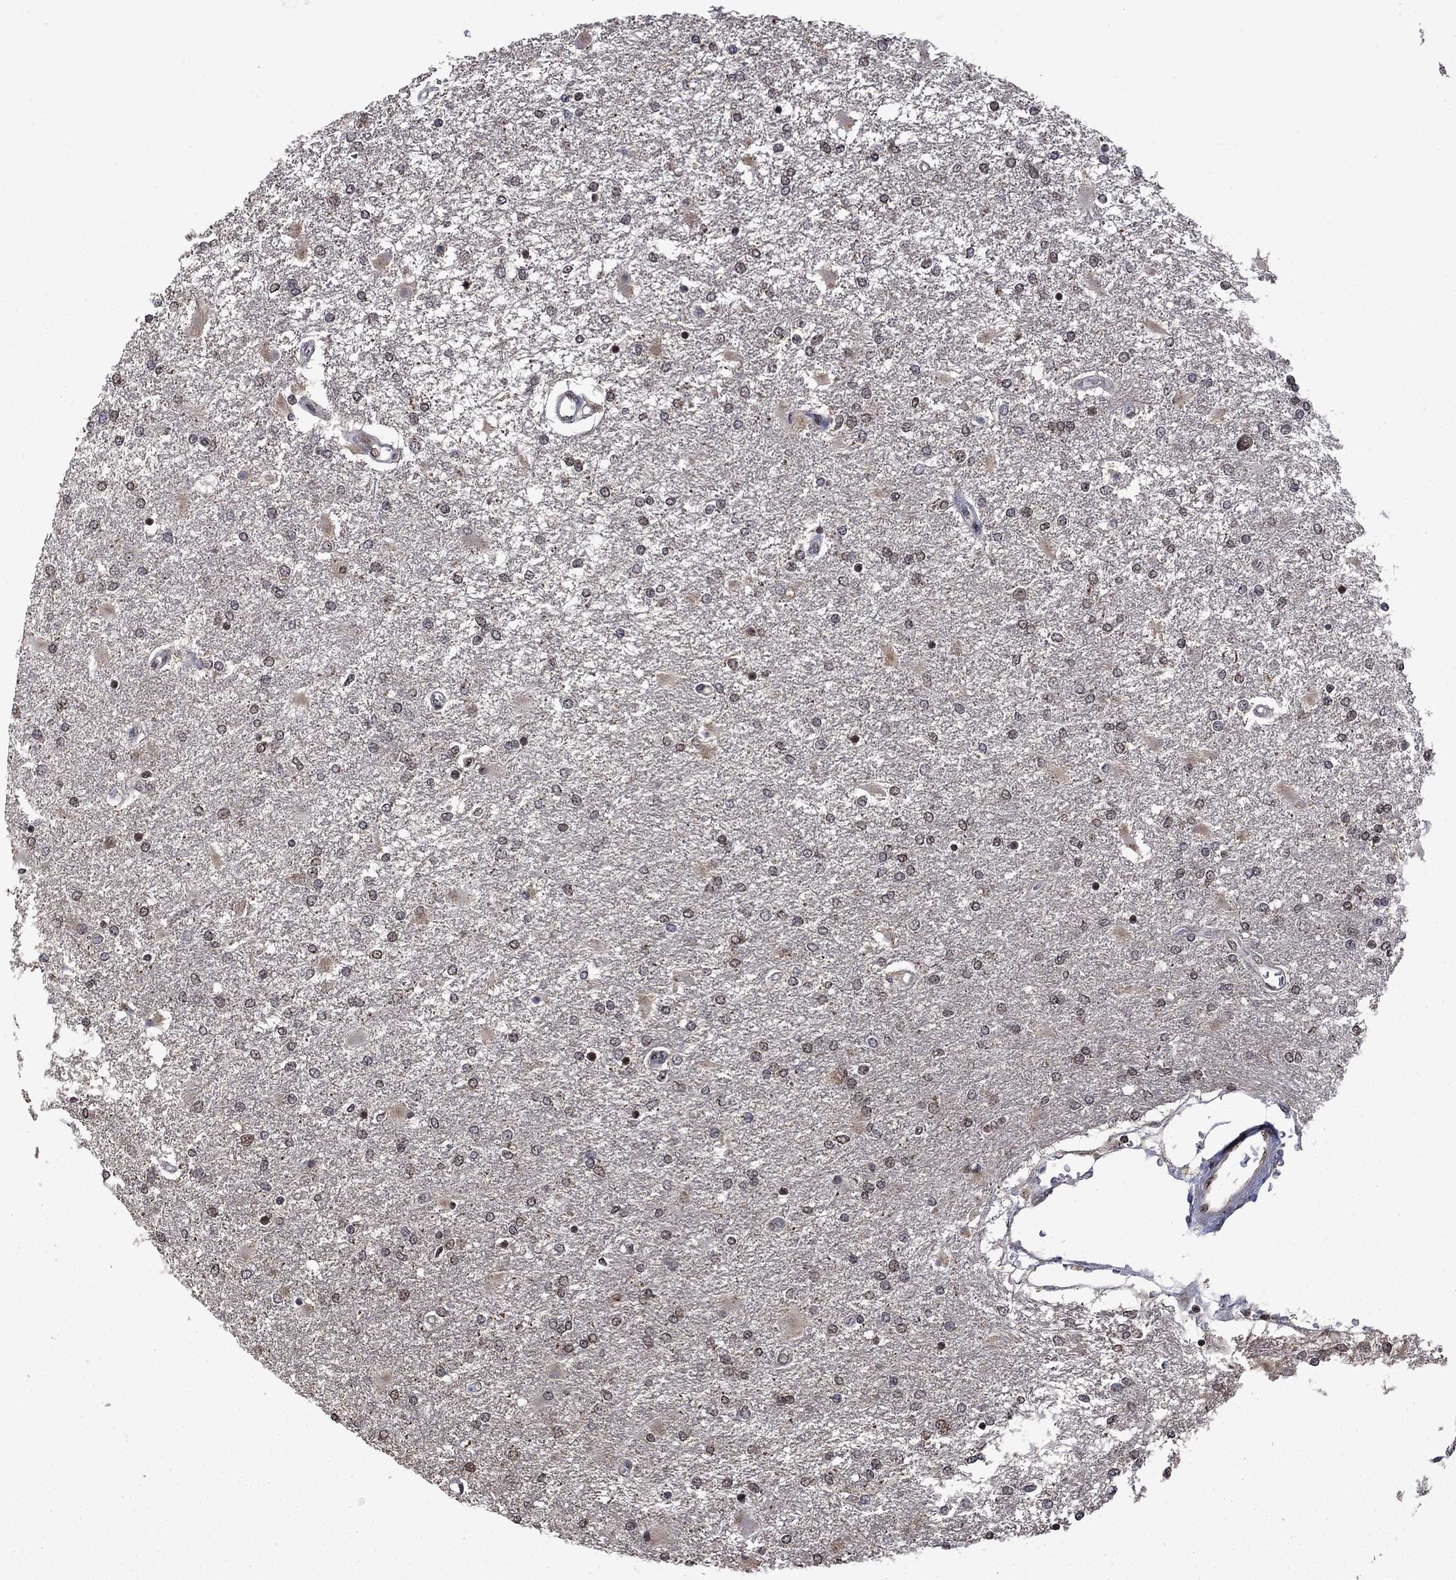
{"staining": {"intensity": "negative", "quantity": "none", "location": "none"}, "tissue": "glioma", "cell_type": "Tumor cells", "image_type": "cancer", "snomed": [{"axis": "morphology", "description": "Glioma, malignant, High grade"}, {"axis": "topography", "description": "Cerebral cortex"}], "caption": "A high-resolution micrograph shows immunohistochemistry staining of high-grade glioma (malignant), which displays no significant positivity in tumor cells.", "gene": "FBL", "patient": {"sex": "male", "age": 79}}